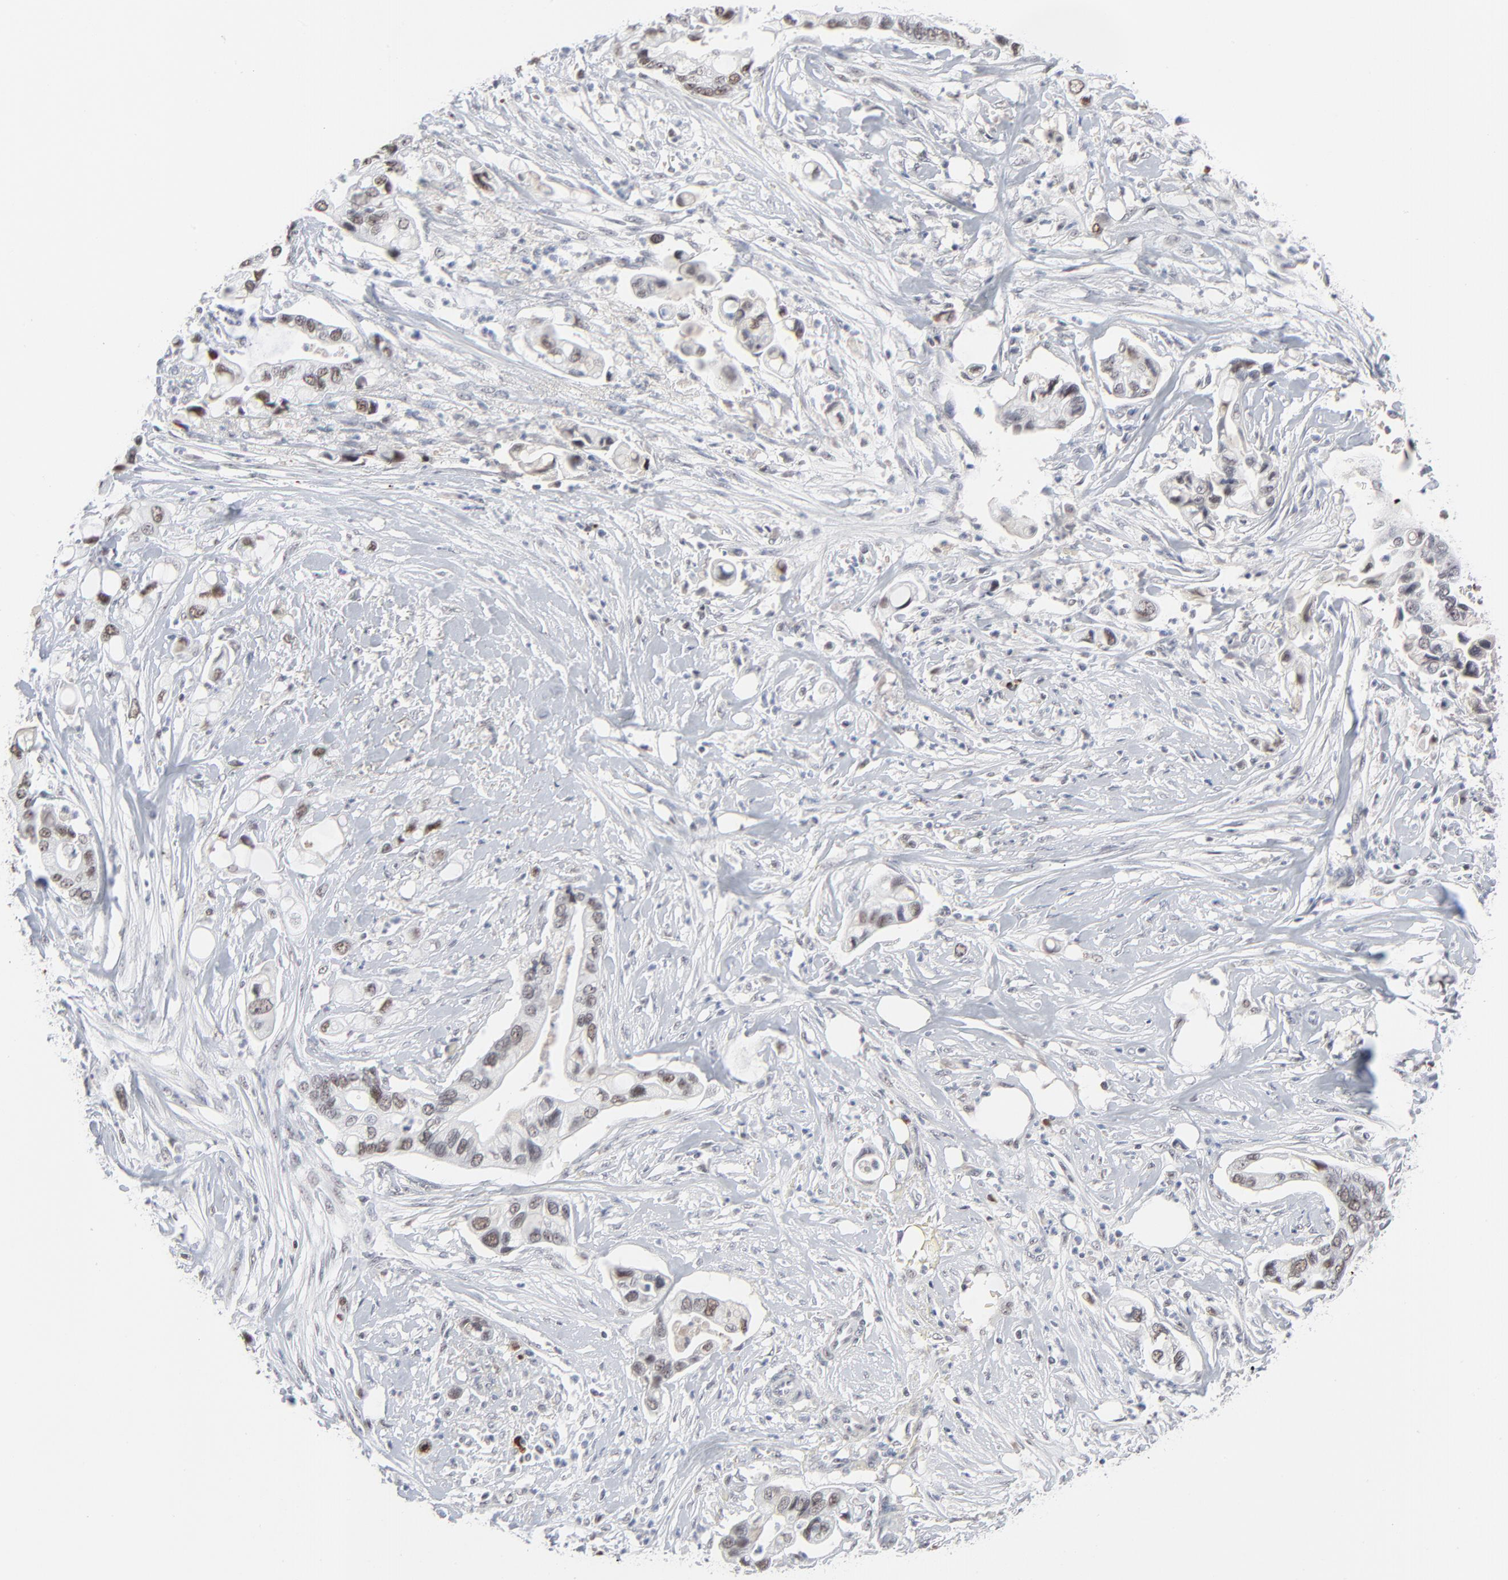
{"staining": {"intensity": "weak", "quantity": "25%-75%", "location": "nuclear"}, "tissue": "pancreatic cancer", "cell_type": "Tumor cells", "image_type": "cancer", "snomed": [{"axis": "morphology", "description": "Adenocarcinoma, NOS"}, {"axis": "topography", "description": "Pancreas"}], "caption": "Pancreatic adenocarcinoma stained with DAB immunohistochemistry (IHC) displays low levels of weak nuclear expression in approximately 25%-75% of tumor cells. The staining was performed using DAB (3,3'-diaminobenzidine), with brown indicating positive protein expression. Nuclei are stained blue with hematoxylin.", "gene": "MPHOSPH6", "patient": {"sex": "male", "age": 70}}